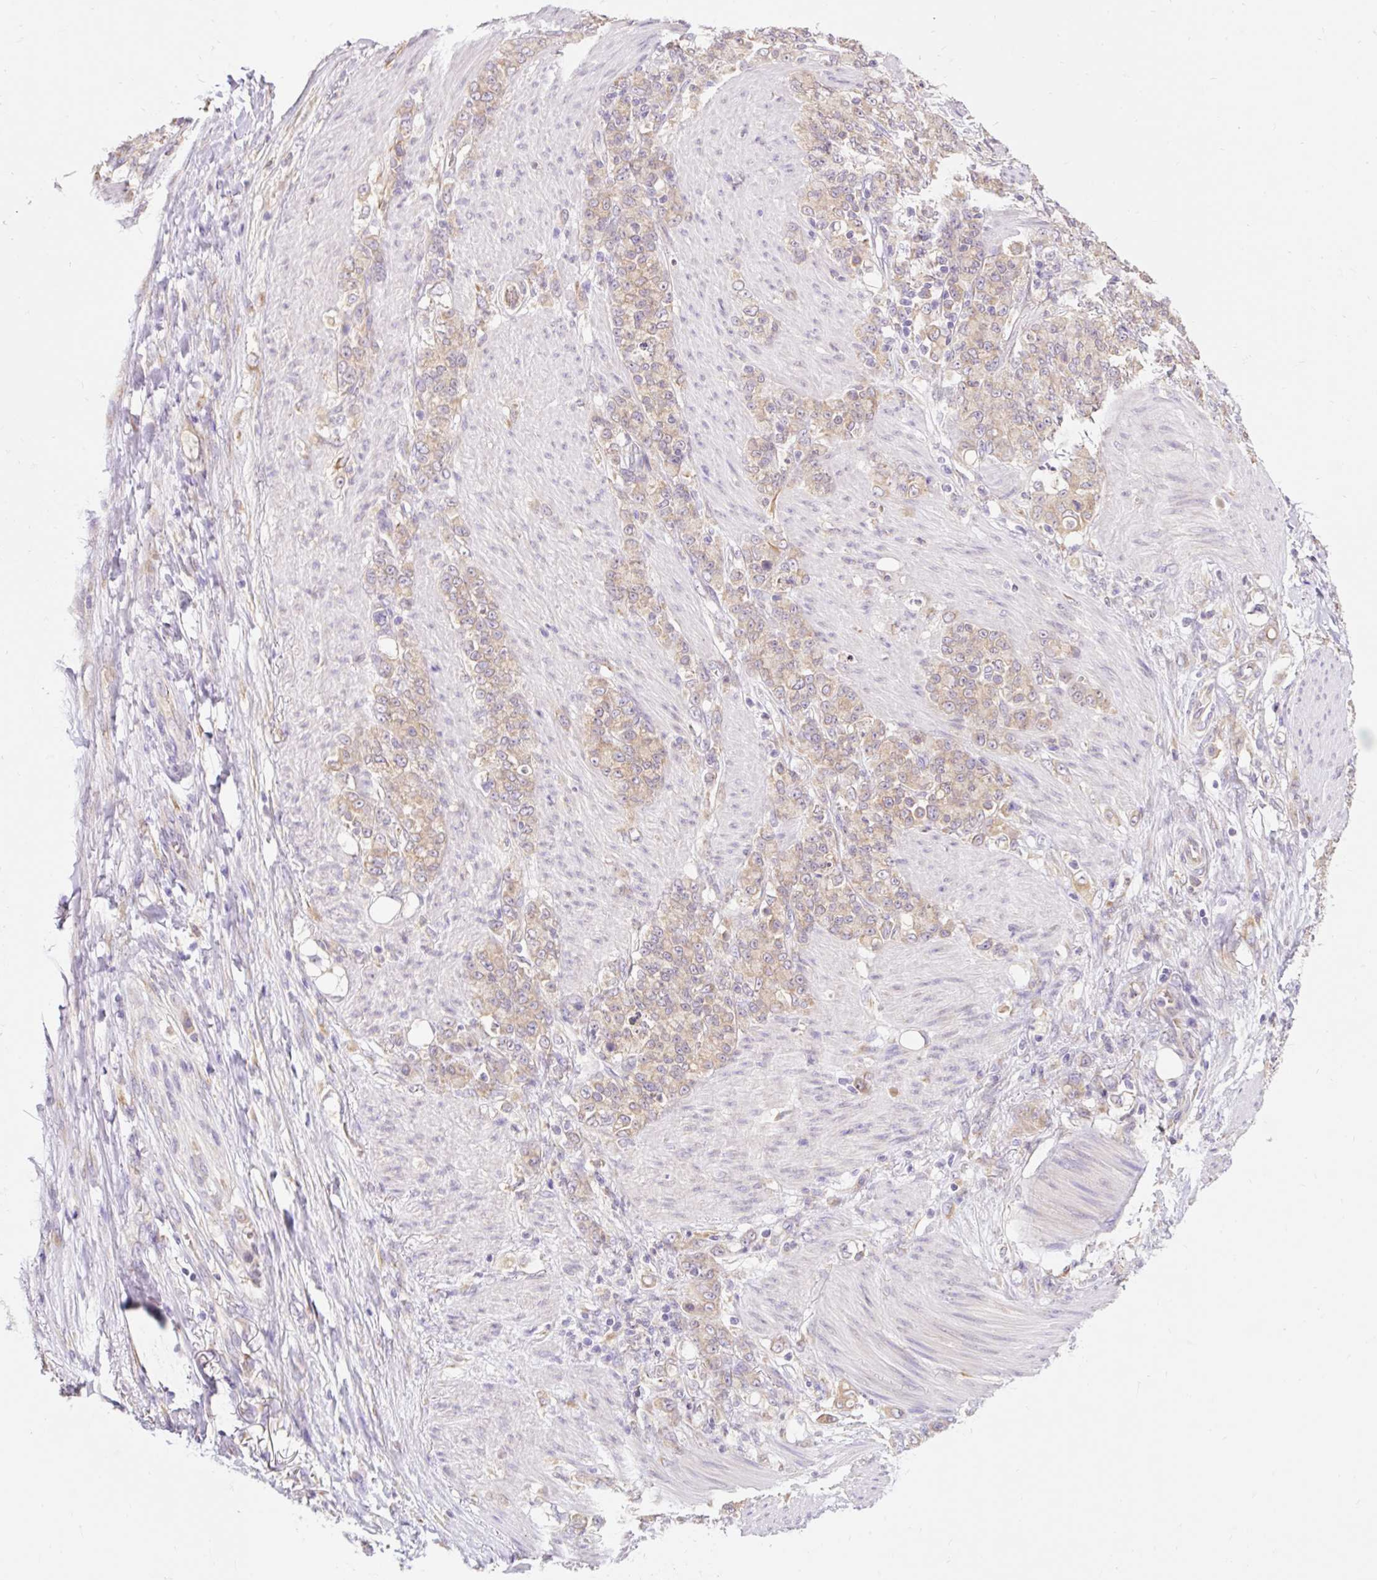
{"staining": {"intensity": "moderate", "quantity": ">75%", "location": "cytoplasmic/membranous"}, "tissue": "stomach cancer", "cell_type": "Tumor cells", "image_type": "cancer", "snomed": [{"axis": "morphology", "description": "Adenocarcinoma, NOS"}, {"axis": "topography", "description": "Stomach"}], "caption": "The micrograph shows staining of adenocarcinoma (stomach), revealing moderate cytoplasmic/membranous protein positivity (brown color) within tumor cells.", "gene": "SEC63", "patient": {"sex": "female", "age": 79}}